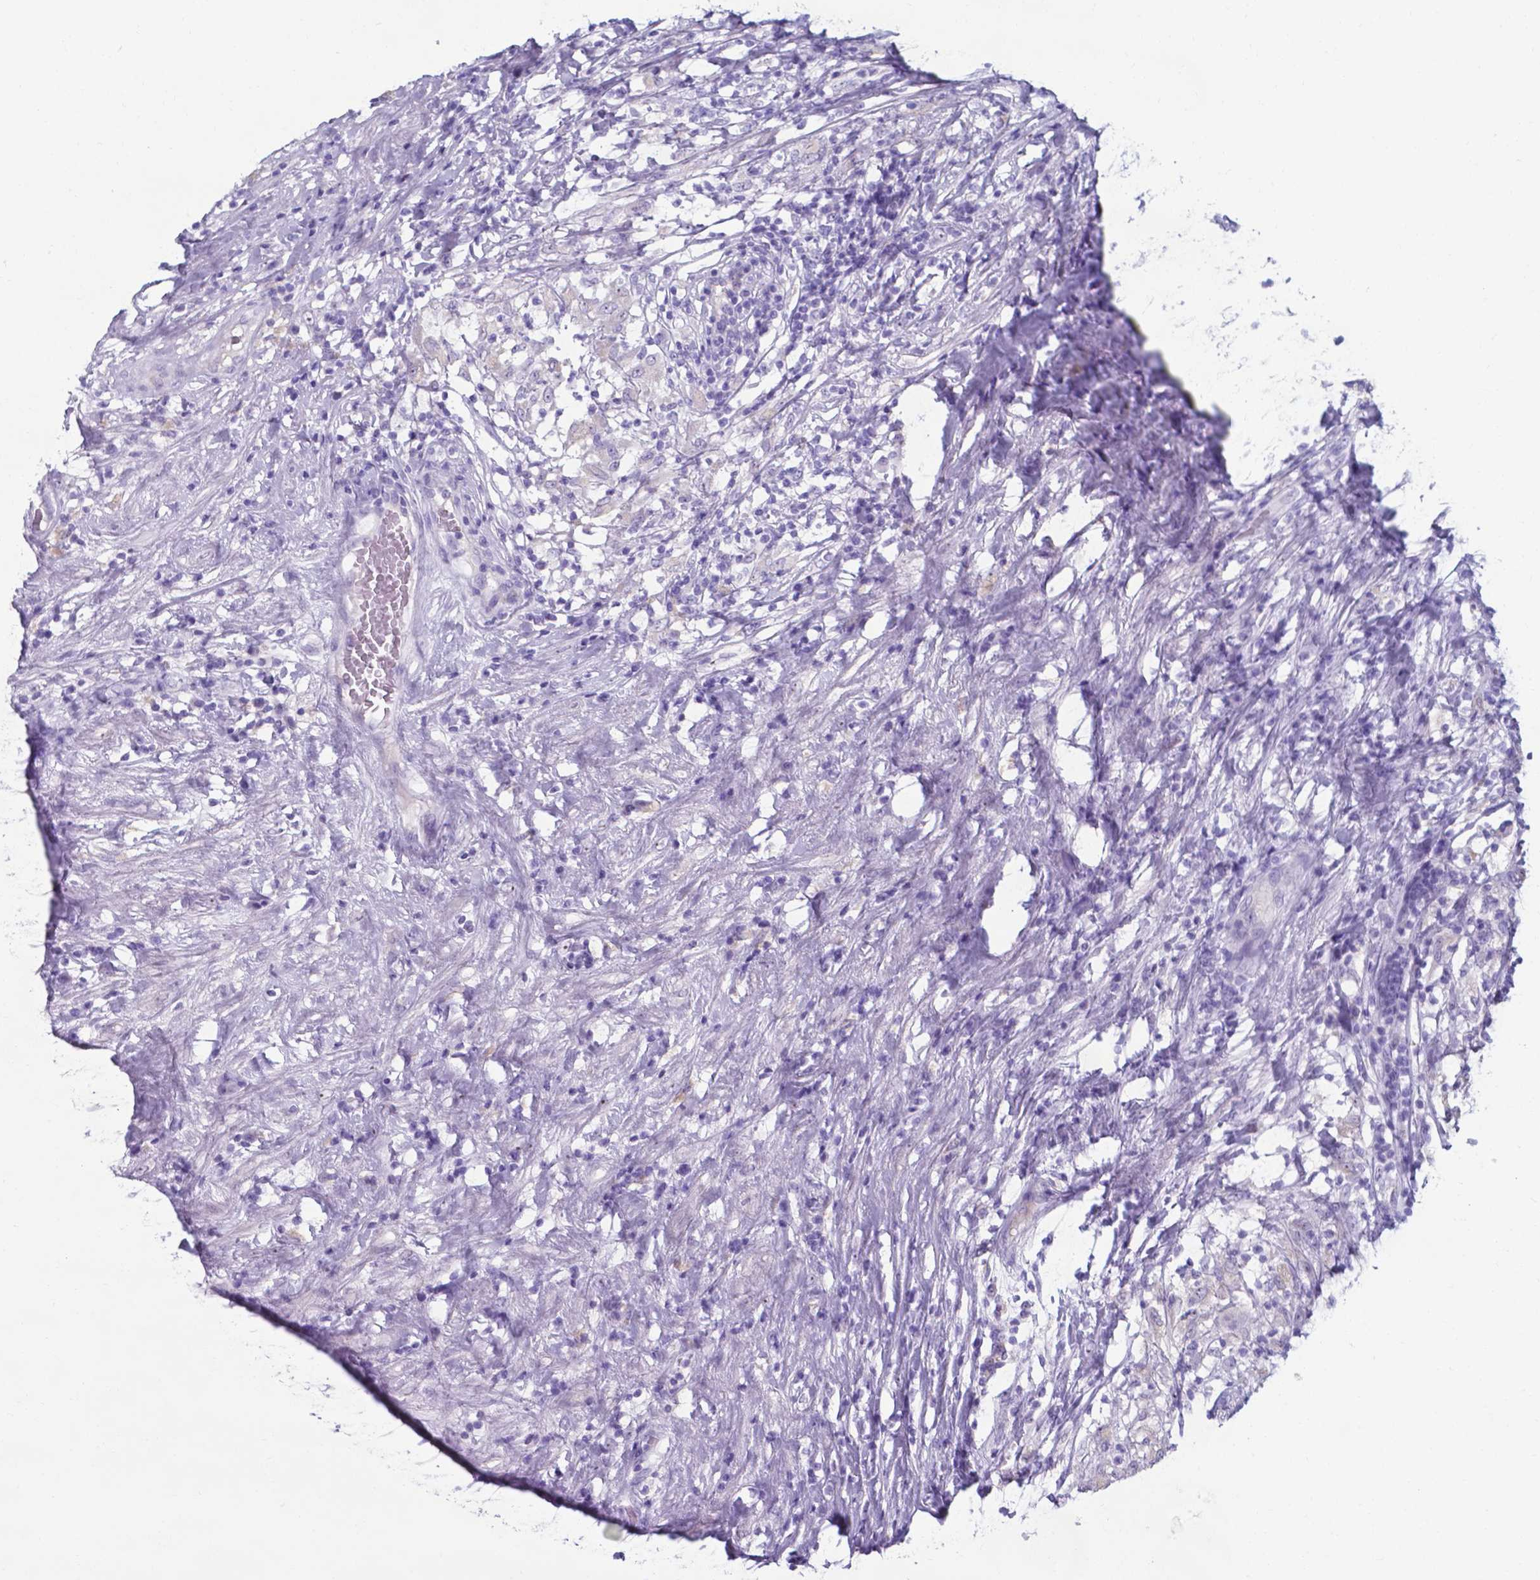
{"staining": {"intensity": "negative", "quantity": "none", "location": "none"}, "tissue": "testis cancer", "cell_type": "Tumor cells", "image_type": "cancer", "snomed": [{"axis": "morphology", "description": "Seminoma, NOS"}, {"axis": "topography", "description": "Testis"}], "caption": "High magnification brightfield microscopy of testis seminoma stained with DAB (brown) and counterstained with hematoxylin (blue): tumor cells show no significant expression. The staining is performed using DAB (3,3'-diaminobenzidine) brown chromogen with nuclei counter-stained in using hematoxylin.", "gene": "AP5B1", "patient": {"sex": "male", "age": 46}}